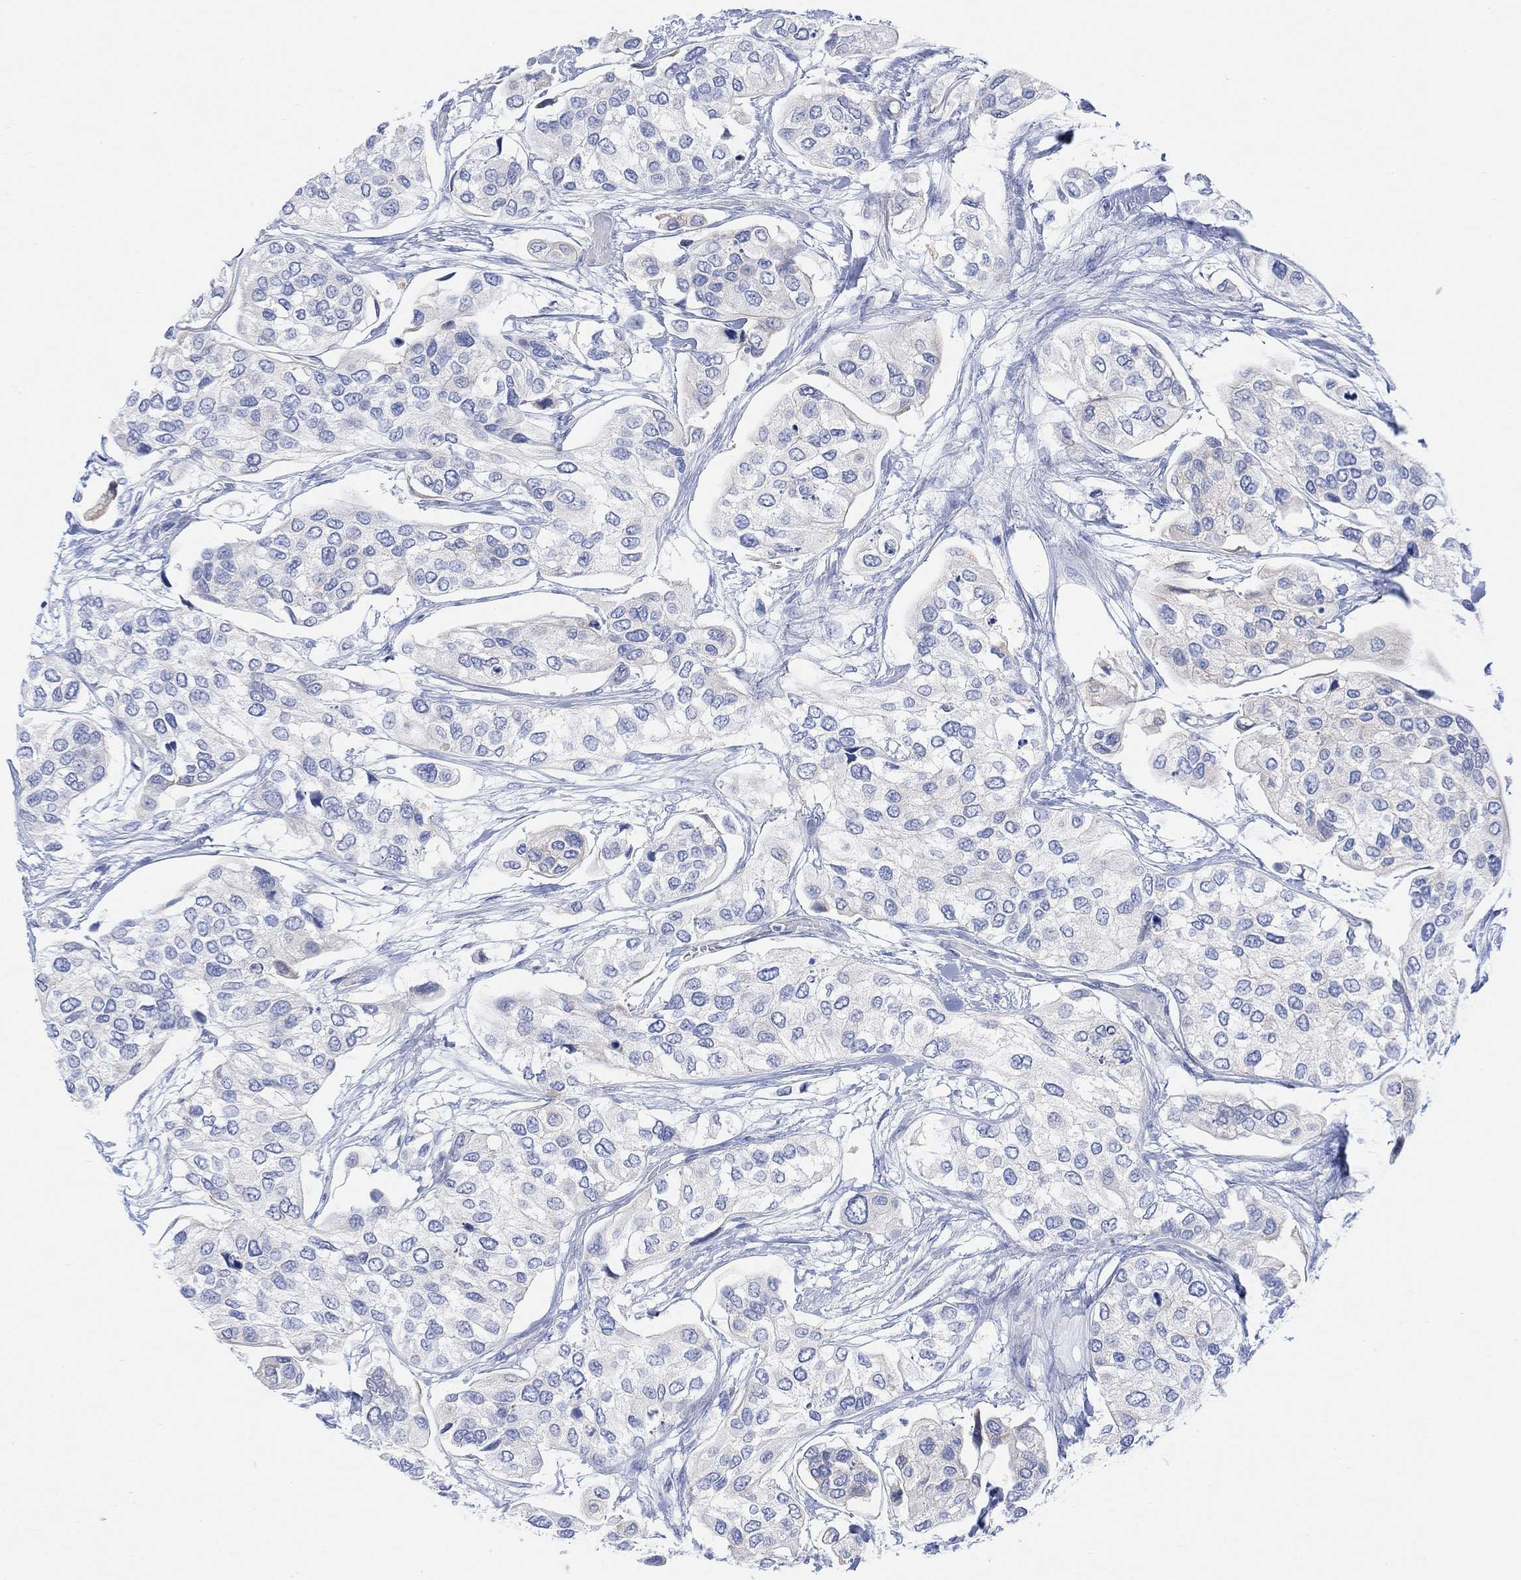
{"staining": {"intensity": "negative", "quantity": "none", "location": "none"}, "tissue": "urothelial cancer", "cell_type": "Tumor cells", "image_type": "cancer", "snomed": [{"axis": "morphology", "description": "Urothelial carcinoma, High grade"}, {"axis": "topography", "description": "Urinary bladder"}], "caption": "Protein analysis of urothelial cancer reveals no significant positivity in tumor cells. (DAB (3,3'-diaminobenzidine) IHC with hematoxylin counter stain).", "gene": "TLDC2", "patient": {"sex": "male", "age": 77}}